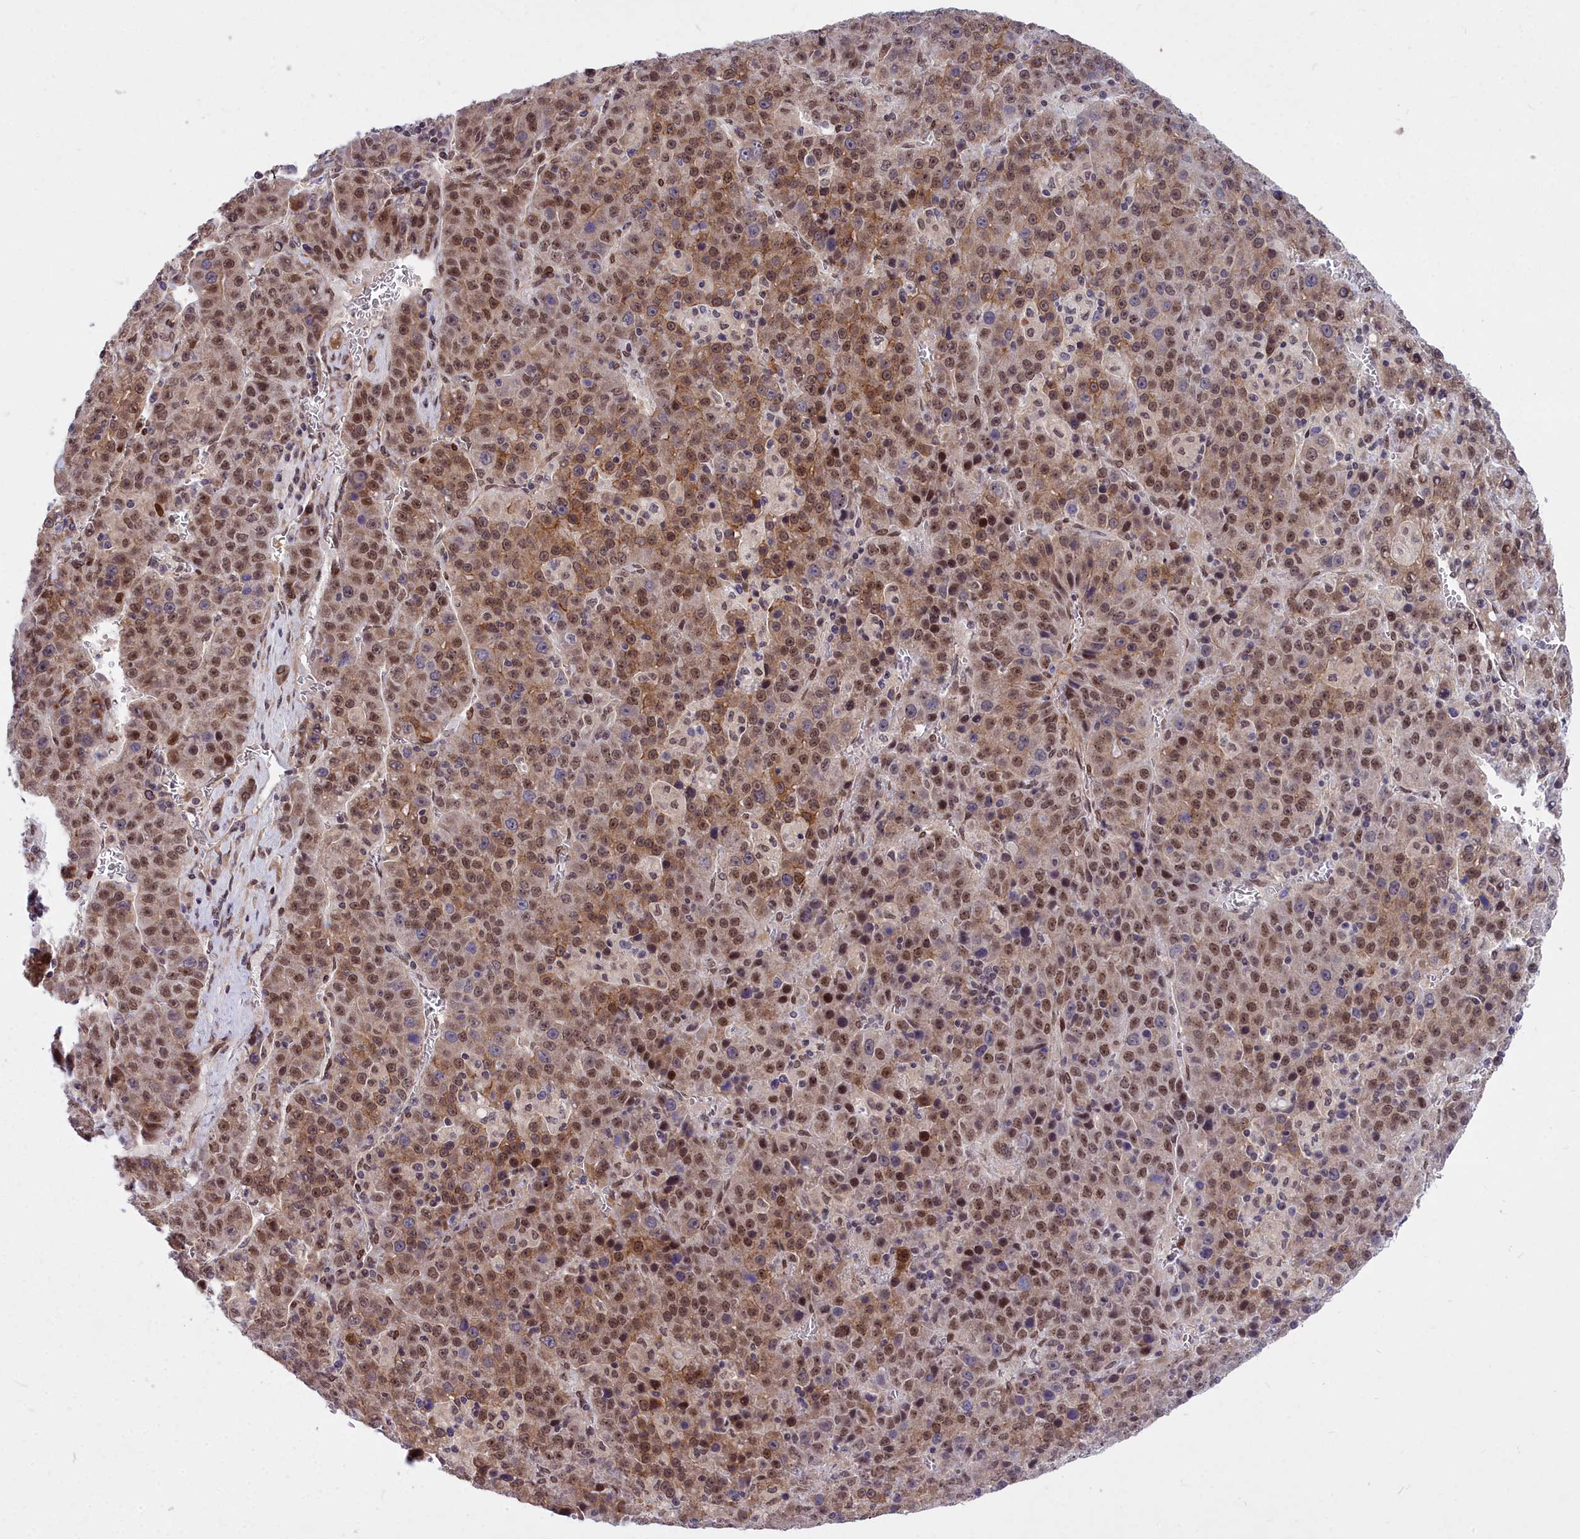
{"staining": {"intensity": "moderate", "quantity": "25%-75%", "location": "cytoplasmic/membranous,nuclear"}, "tissue": "liver cancer", "cell_type": "Tumor cells", "image_type": "cancer", "snomed": [{"axis": "morphology", "description": "Carcinoma, Hepatocellular, NOS"}, {"axis": "topography", "description": "Liver"}], "caption": "An image of liver cancer stained for a protein shows moderate cytoplasmic/membranous and nuclear brown staining in tumor cells.", "gene": "ABCB8", "patient": {"sex": "female", "age": 53}}